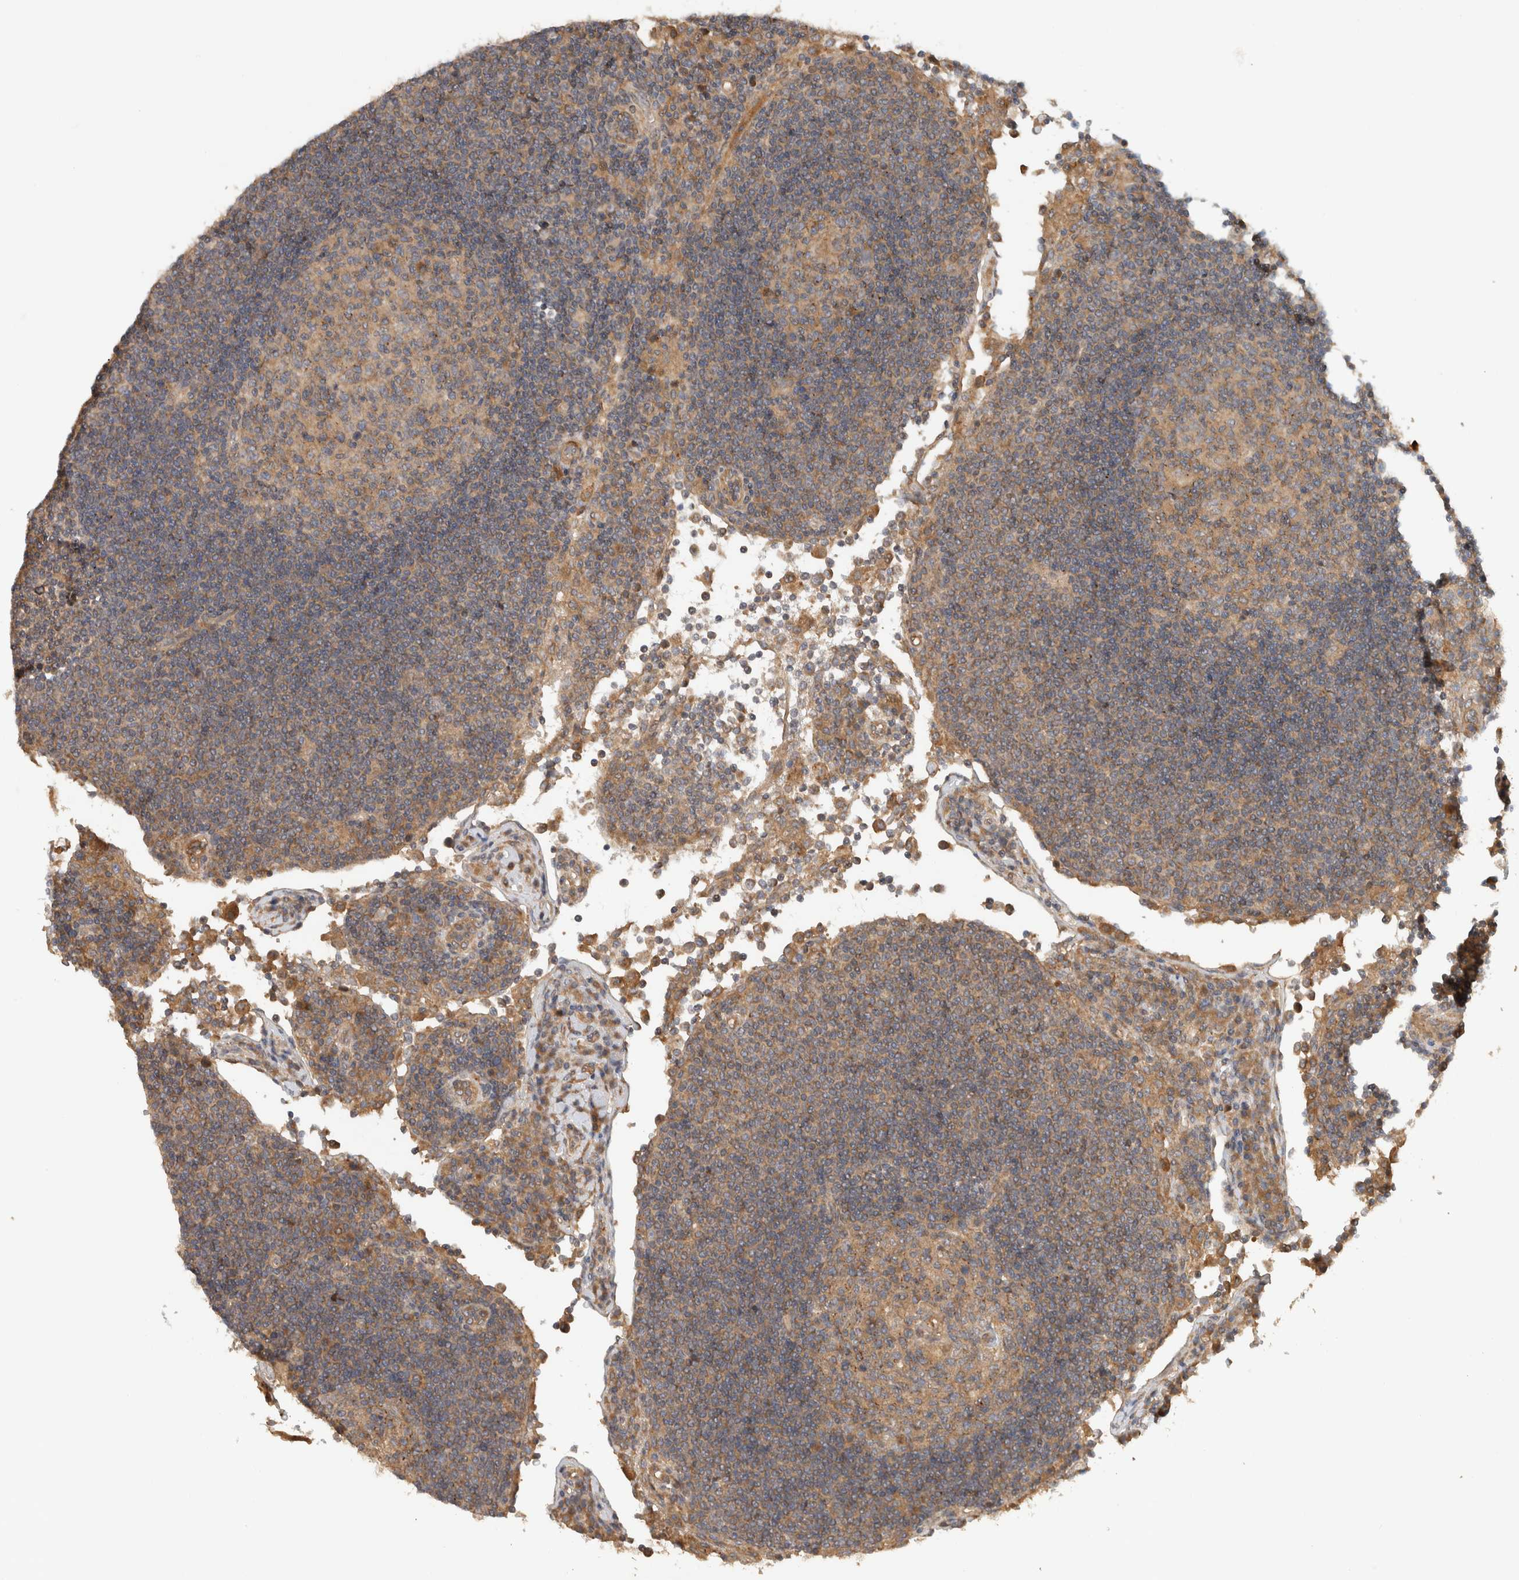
{"staining": {"intensity": "weak", "quantity": ">75%", "location": "cytoplasmic/membranous"}, "tissue": "lymph node", "cell_type": "Germinal center cells", "image_type": "normal", "snomed": [{"axis": "morphology", "description": "Normal tissue, NOS"}, {"axis": "topography", "description": "Lymph node"}], "caption": "IHC staining of benign lymph node, which displays low levels of weak cytoplasmic/membranous expression in about >75% of germinal center cells indicating weak cytoplasmic/membranous protein staining. The staining was performed using DAB (3,3'-diaminobenzidine) (brown) for protein detection and nuclei were counterstained in hematoxylin (blue).", "gene": "ARMC9", "patient": {"sex": "female", "age": 53}}